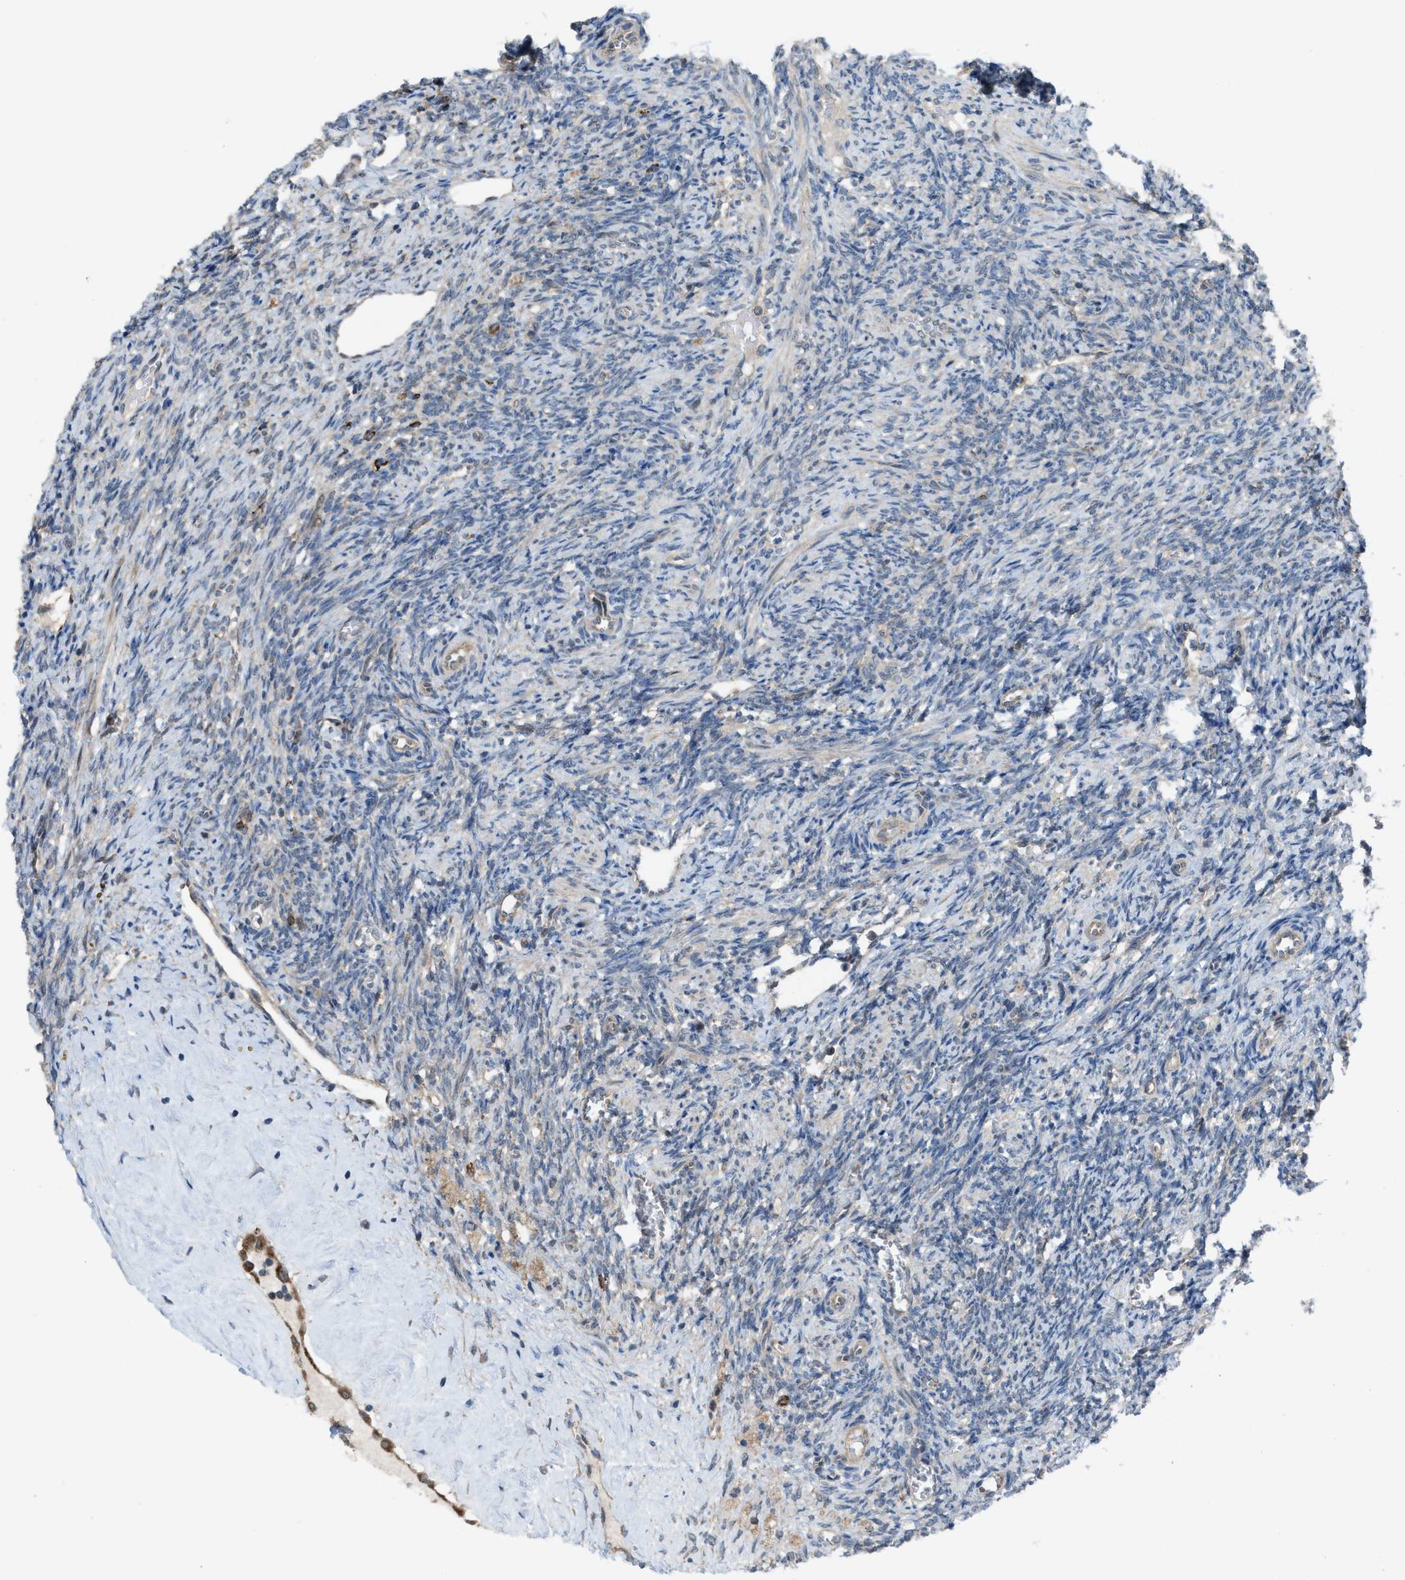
{"staining": {"intensity": "weak", "quantity": ">75%", "location": "cytoplasmic/membranous"}, "tissue": "ovary", "cell_type": "Follicle cells", "image_type": "normal", "snomed": [{"axis": "morphology", "description": "Normal tissue, NOS"}, {"axis": "topography", "description": "Ovary"}], "caption": "IHC (DAB) staining of benign human ovary shows weak cytoplasmic/membranous protein staining in approximately >75% of follicle cells.", "gene": "PLAA", "patient": {"sex": "female", "age": 41}}